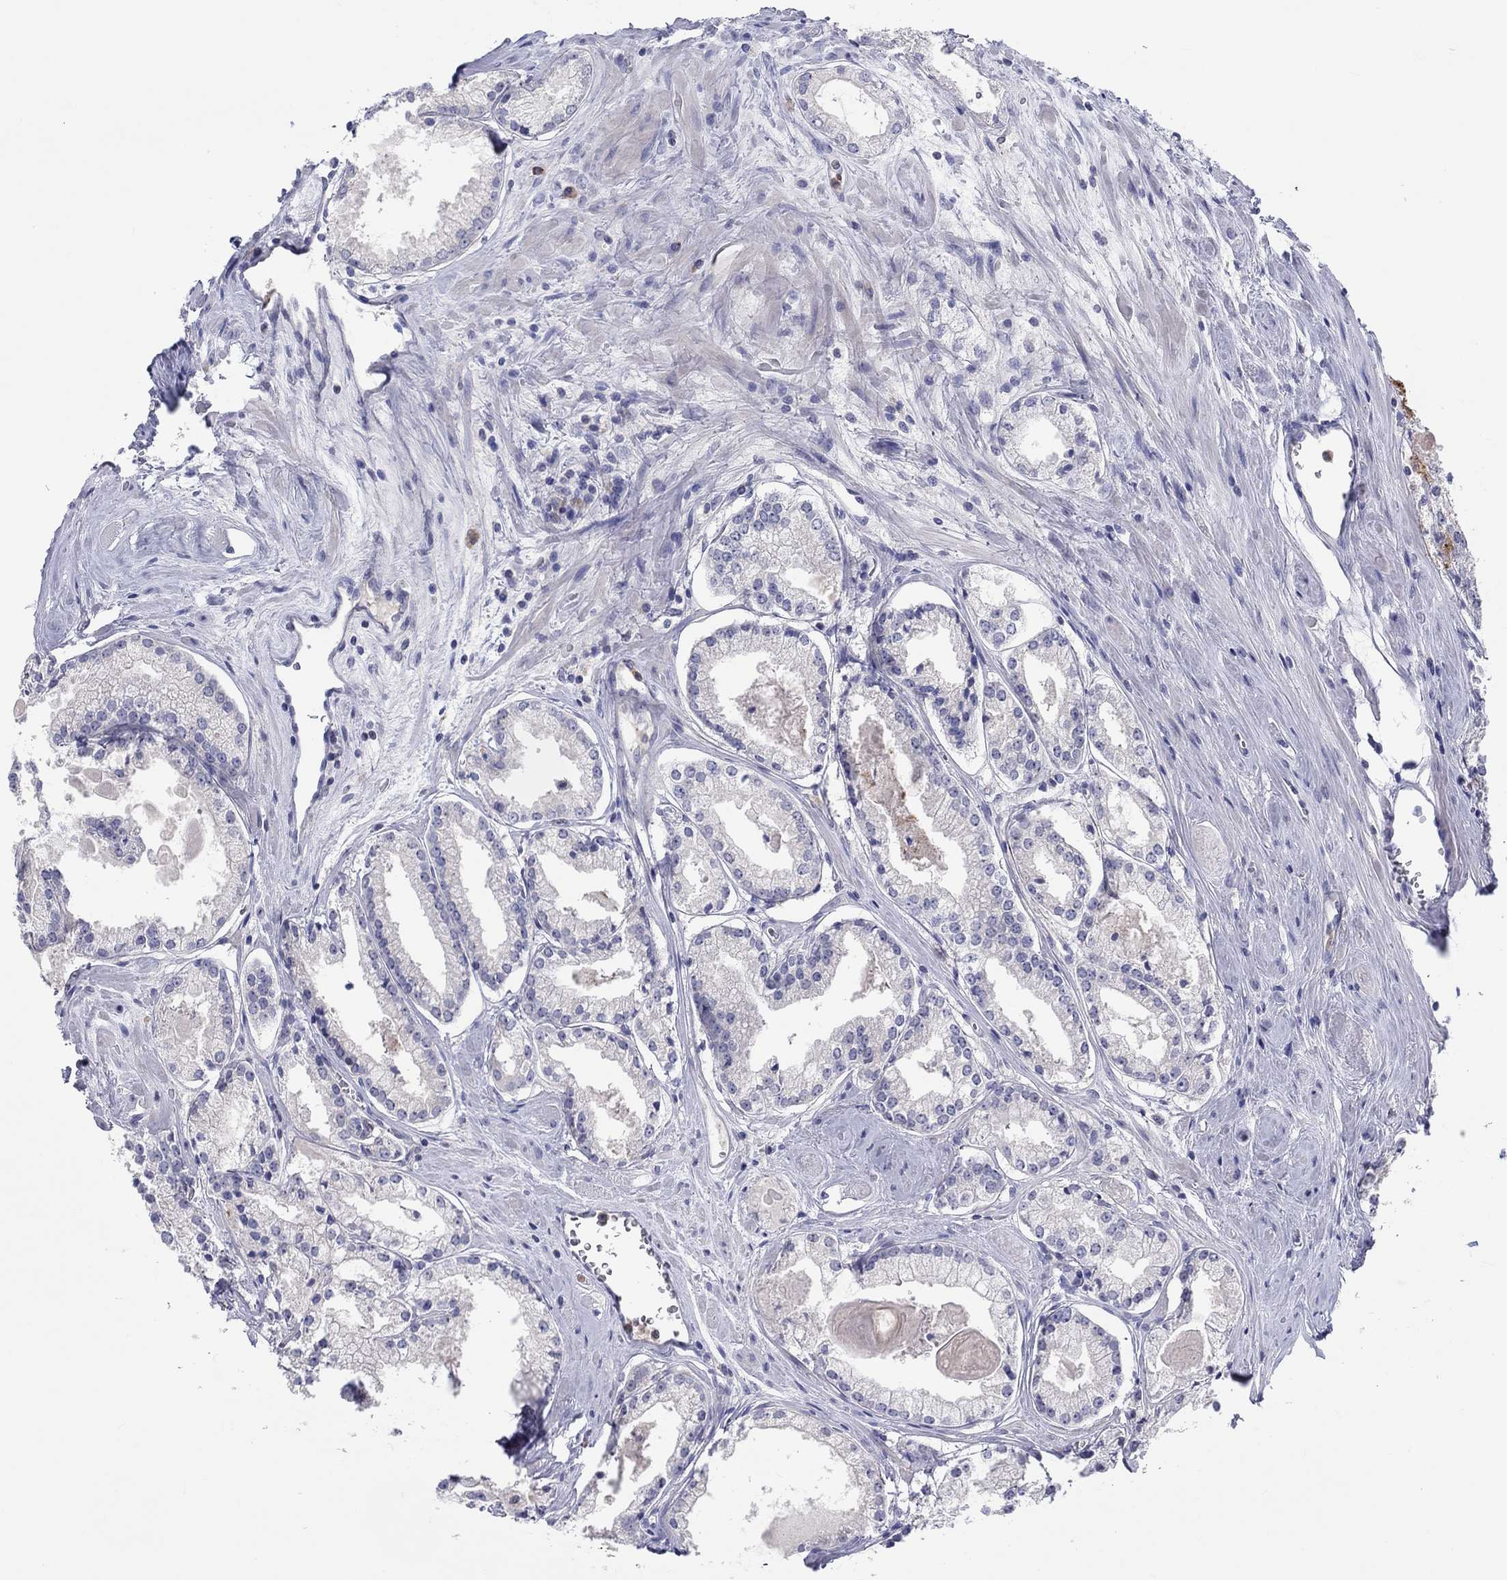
{"staining": {"intensity": "negative", "quantity": "none", "location": "none"}, "tissue": "prostate cancer", "cell_type": "Tumor cells", "image_type": "cancer", "snomed": [{"axis": "morphology", "description": "Adenocarcinoma, NOS"}, {"axis": "topography", "description": "Prostate"}], "caption": "Immunohistochemistry (IHC) image of neoplastic tissue: human prostate adenocarcinoma stained with DAB (3,3'-diaminobenzidine) displays no significant protein staining in tumor cells.", "gene": "ABCG4", "patient": {"sex": "male", "age": 72}}